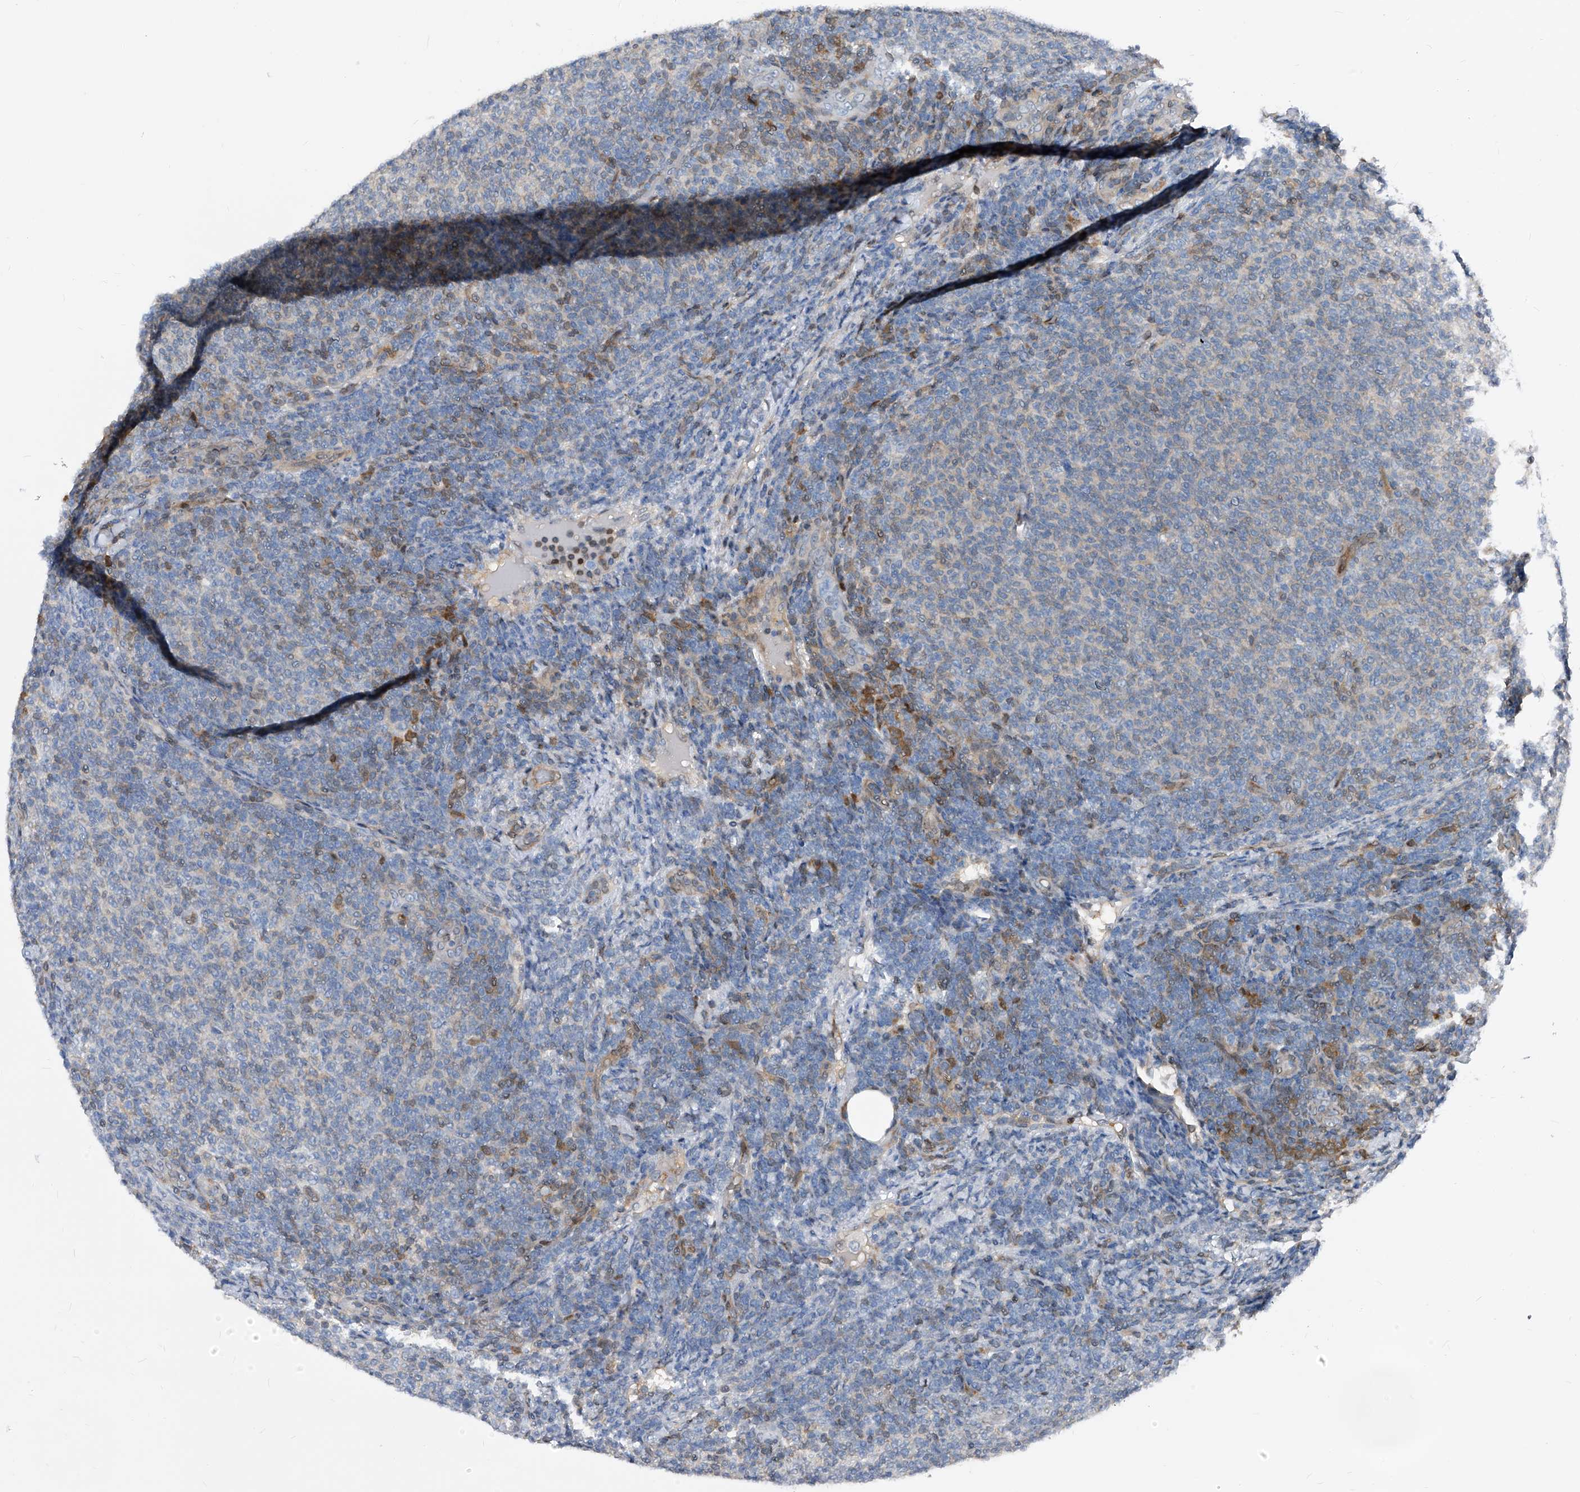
{"staining": {"intensity": "negative", "quantity": "none", "location": "none"}, "tissue": "lymphoma", "cell_type": "Tumor cells", "image_type": "cancer", "snomed": [{"axis": "morphology", "description": "Malignant lymphoma, non-Hodgkin's type, Low grade"}, {"axis": "topography", "description": "Lymph node"}], "caption": "IHC of lymphoma demonstrates no expression in tumor cells. (Stains: DAB immunohistochemistry (IHC) with hematoxylin counter stain, Microscopy: brightfield microscopy at high magnification).", "gene": "MAP2K6", "patient": {"sex": "male", "age": 66}}